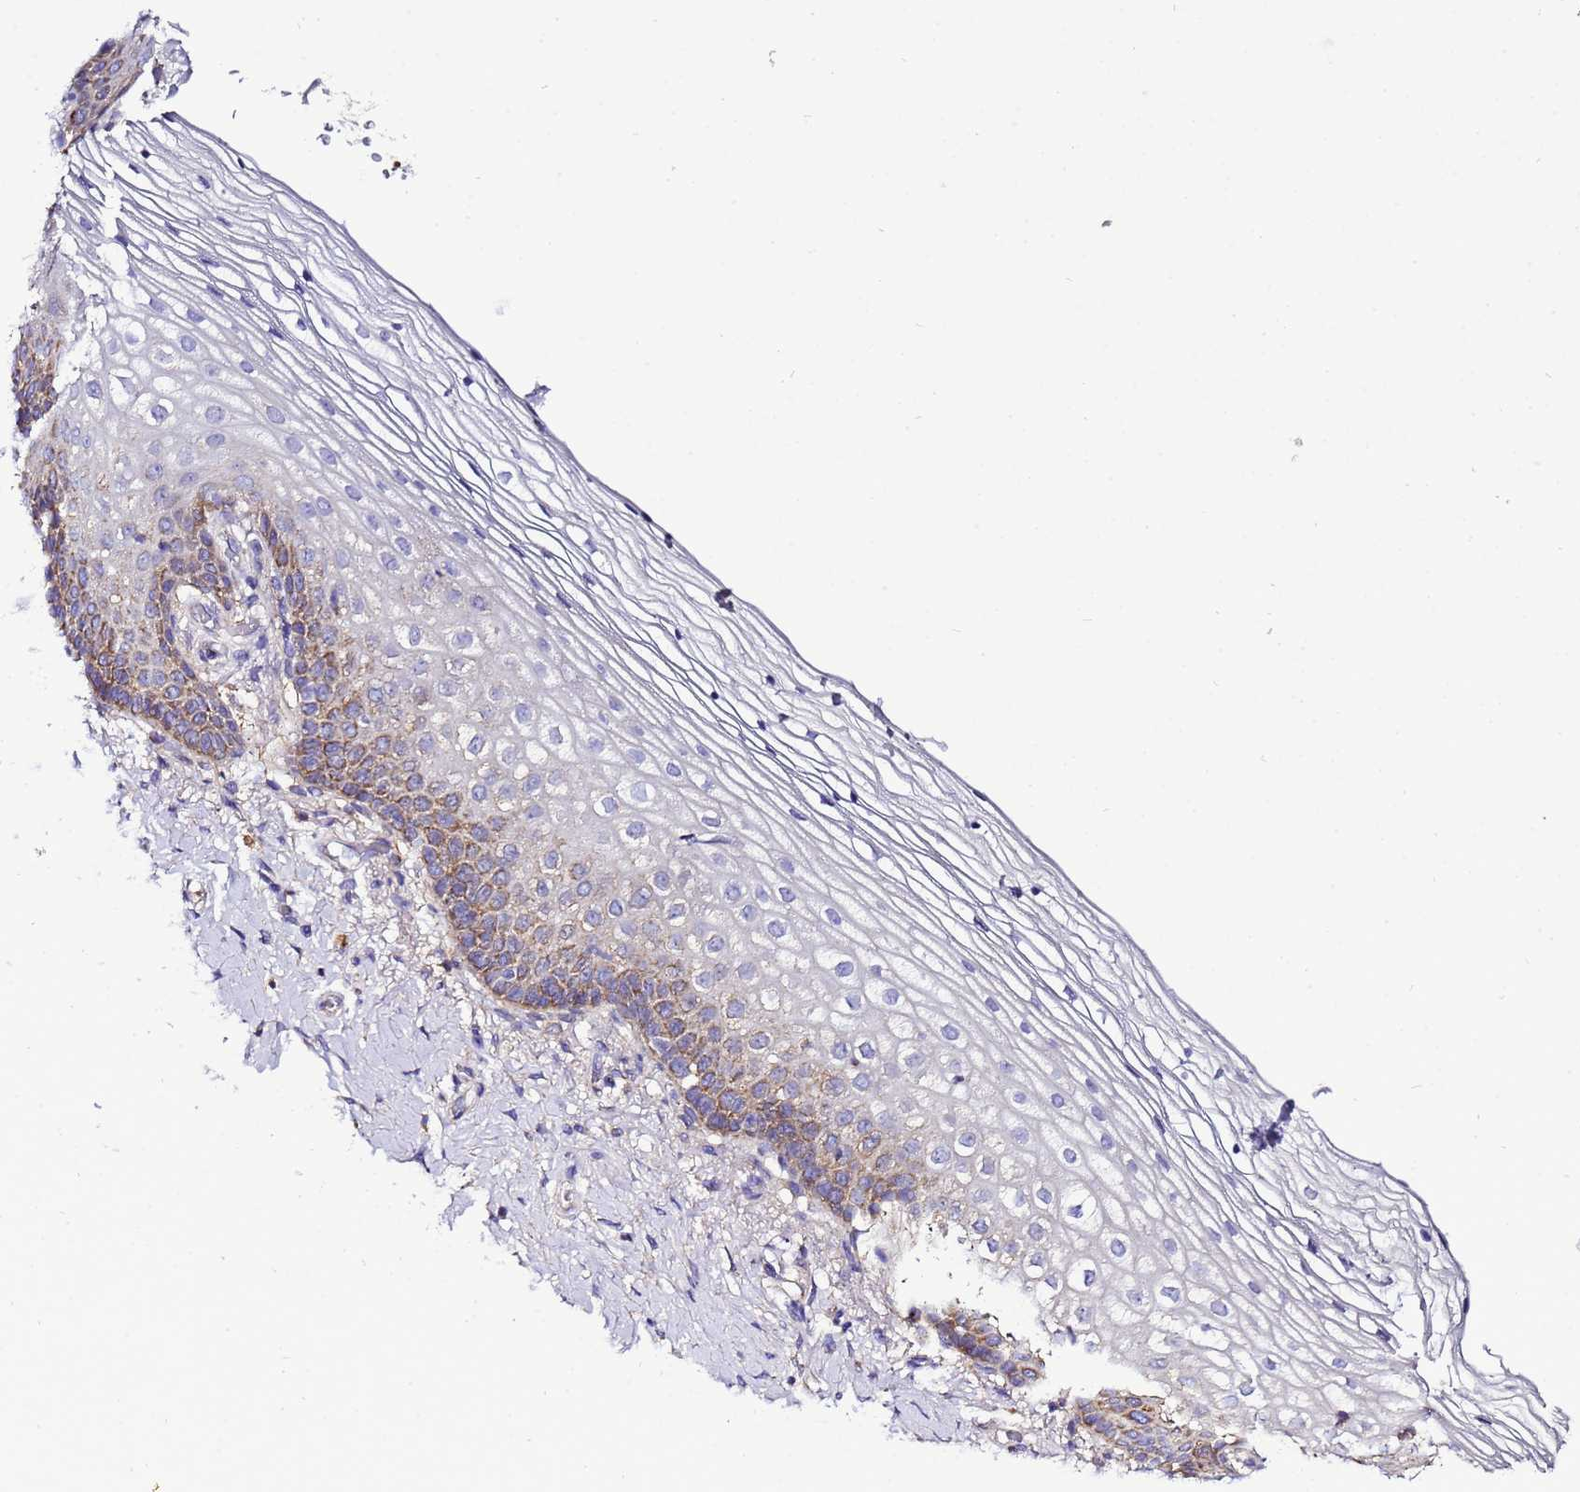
{"staining": {"intensity": "moderate", "quantity": "<25%", "location": "cytoplasmic/membranous"}, "tissue": "vagina", "cell_type": "Squamous epithelial cells", "image_type": "normal", "snomed": [{"axis": "morphology", "description": "Normal tissue, NOS"}, {"axis": "topography", "description": "Vagina"}], "caption": "Squamous epithelial cells reveal low levels of moderate cytoplasmic/membranous expression in approximately <25% of cells in normal human vagina. (Brightfield microscopy of DAB IHC at high magnification).", "gene": "HIGD2A", "patient": {"sex": "female", "age": 60}}